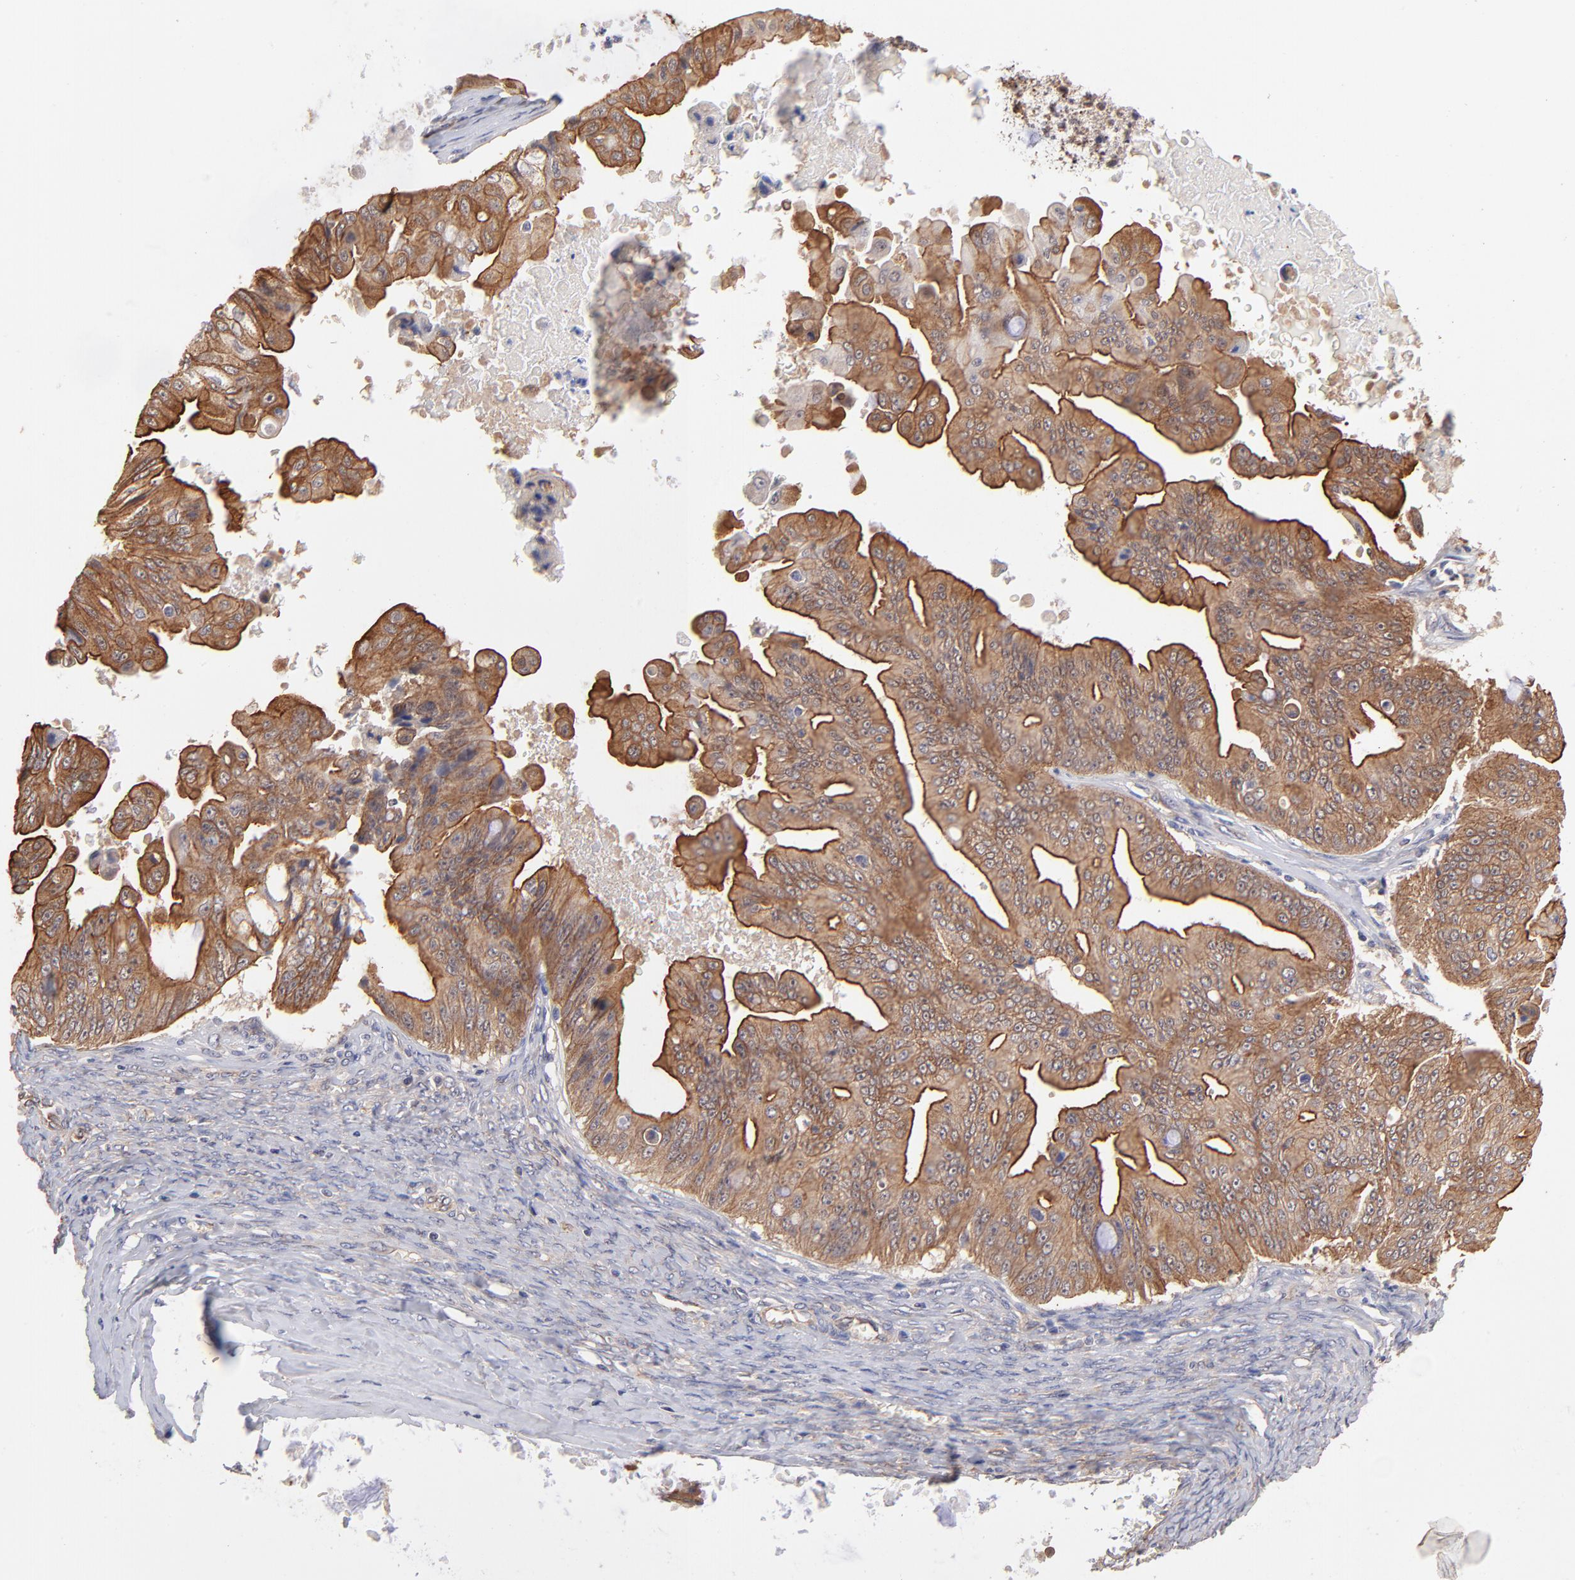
{"staining": {"intensity": "strong", "quantity": ">75%", "location": "cytoplasmic/membranous"}, "tissue": "ovarian cancer", "cell_type": "Tumor cells", "image_type": "cancer", "snomed": [{"axis": "morphology", "description": "Cystadenocarcinoma, mucinous, NOS"}, {"axis": "topography", "description": "Ovary"}], "caption": "Approximately >75% of tumor cells in human ovarian cancer exhibit strong cytoplasmic/membranous protein staining as visualized by brown immunohistochemical staining.", "gene": "STAP2", "patient": {"sex": "female", "age": 37}}